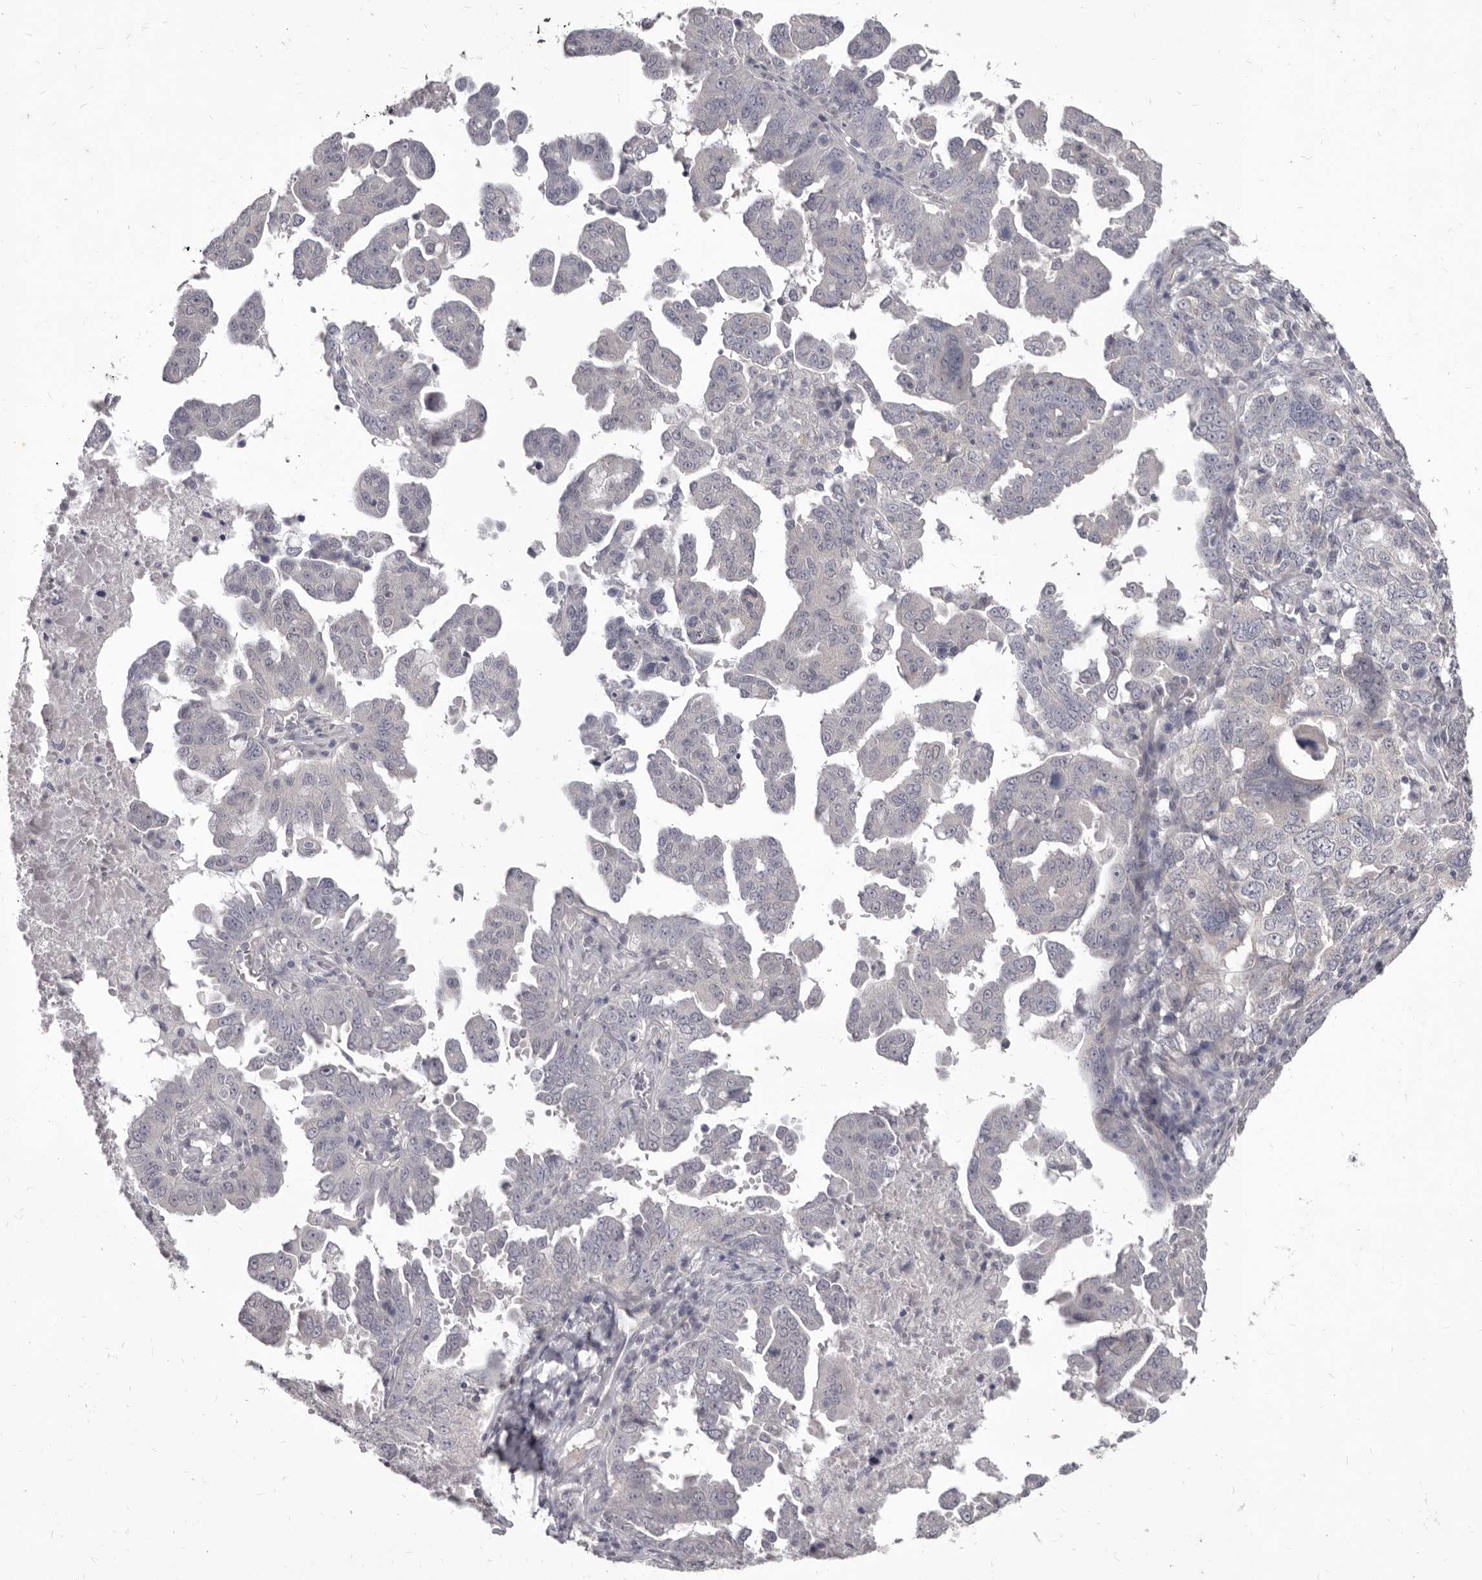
{"staining": {"intensity": "negative", "quantity": "none", "location": "none"}, "tissue": "ovarian cancer", "cell_type": "Tumor cells", "image_type": "cancer", "snomed": [{"axis": "morphology", "description": "Carcinoma, endometroid"}, {"axis": "topography", "description": "Ovary"}], "caption": "An immunohistochemistry (IHC) histopathology image of ovarian cancer (endometroid carcinoma) is shown. There is no staining in tumor cells of ovarian cancer (endometroid carcinoma). The staining is performed using DAB (3,3'-diaminobenzidine) brown chromogen with nuclei counter-stained in using hematoxylin.", "gene": "GSK3B", "patient": {"sex": "female", "age": 62}}